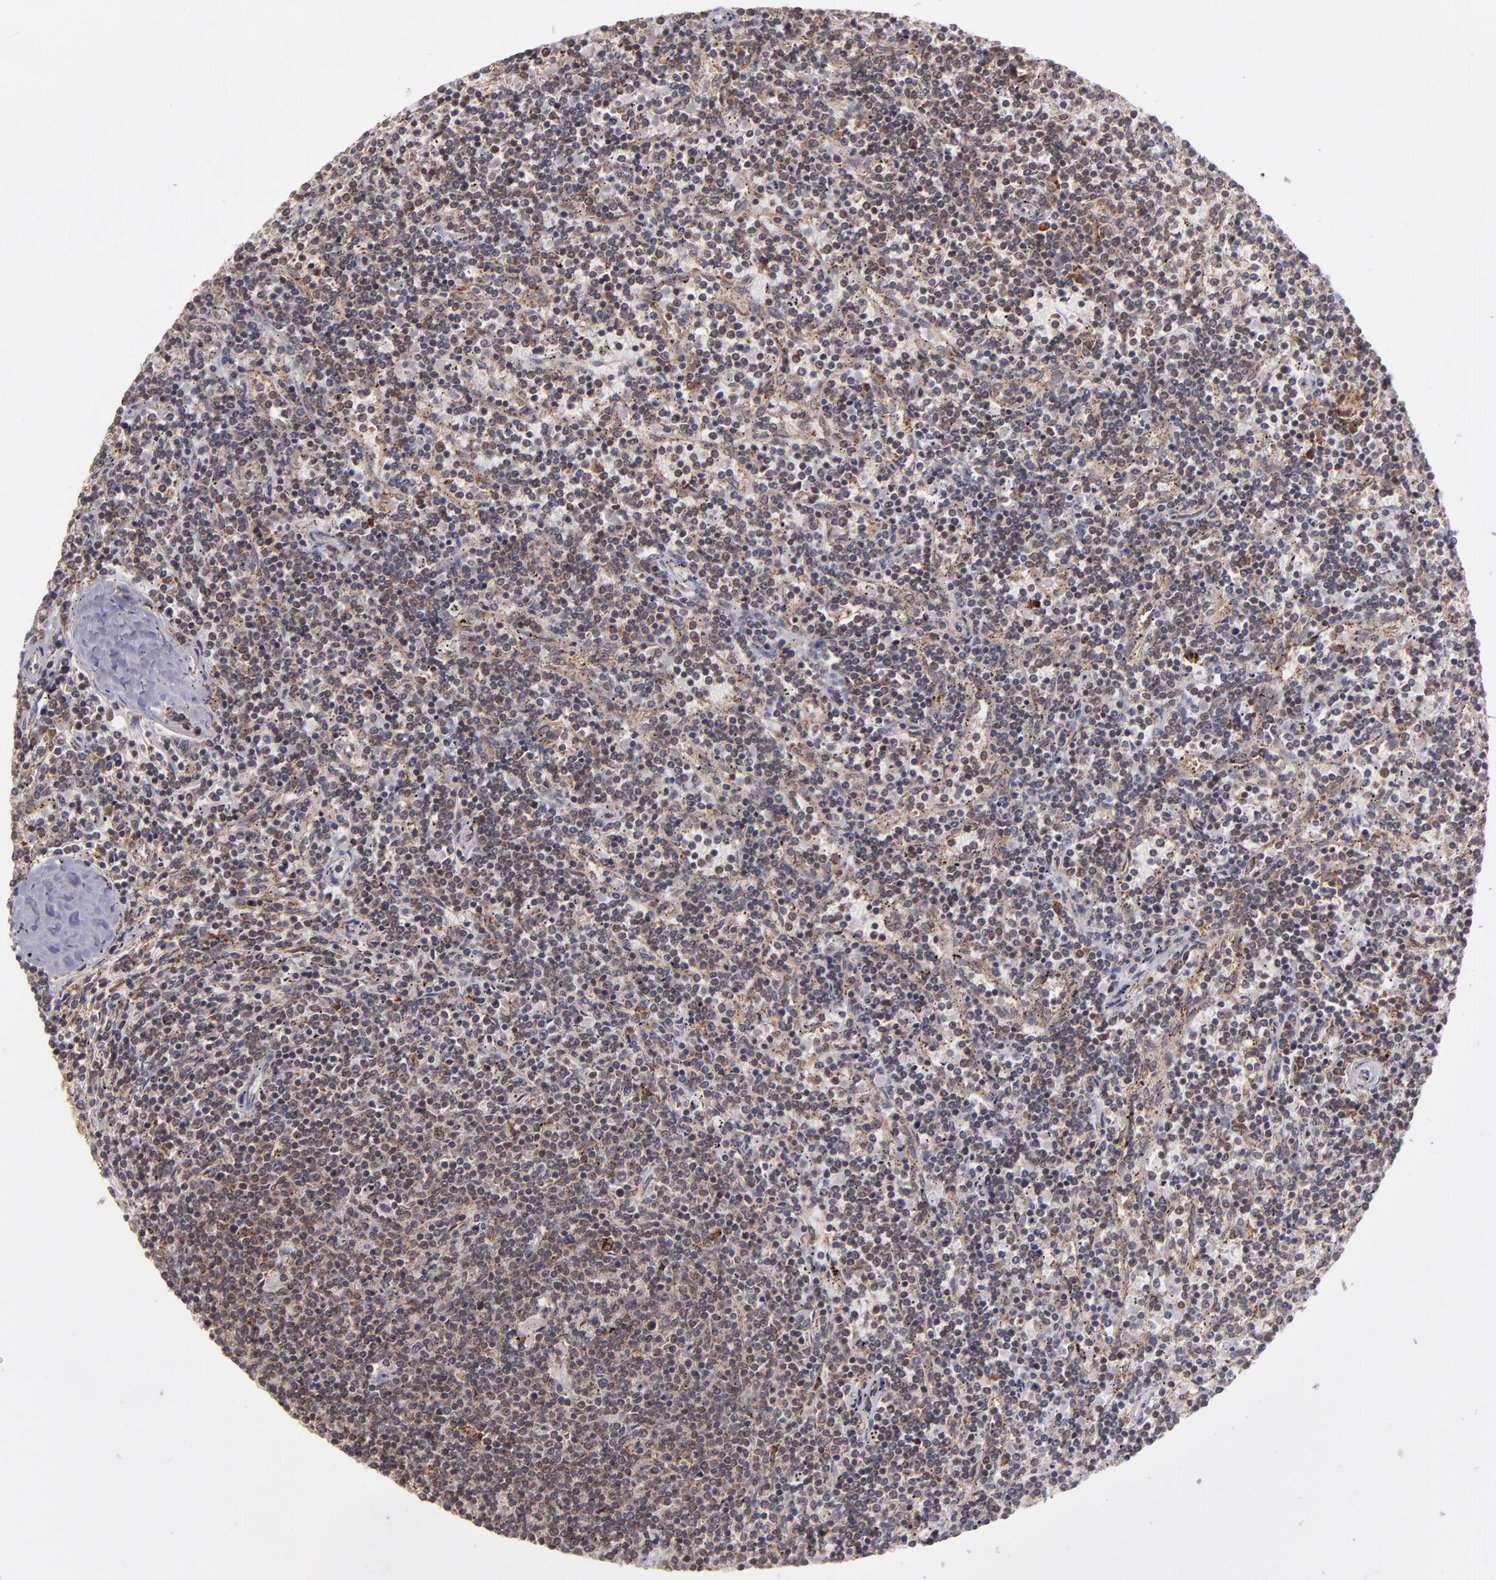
{"staining": {"intensity": "weak", "quantity": "<25%", "location": "cytoplasmic/membranous"}, "tissue": "lymphoma", "cell_type": "Tumor cells", "image_type": "cancer", "snomed": [{"axis": "morphology", "description": "Malignant lymphoma, non-Hodgkin's type, Low grade"}, {"axis": "topography", "description": "Spleen"}], "caption": "An image of lymphoma stained for a protein displays no brown staining in tumor cells.", "gene": "ZFYVE1", "patient": {"sex": "female", "age": 50}}